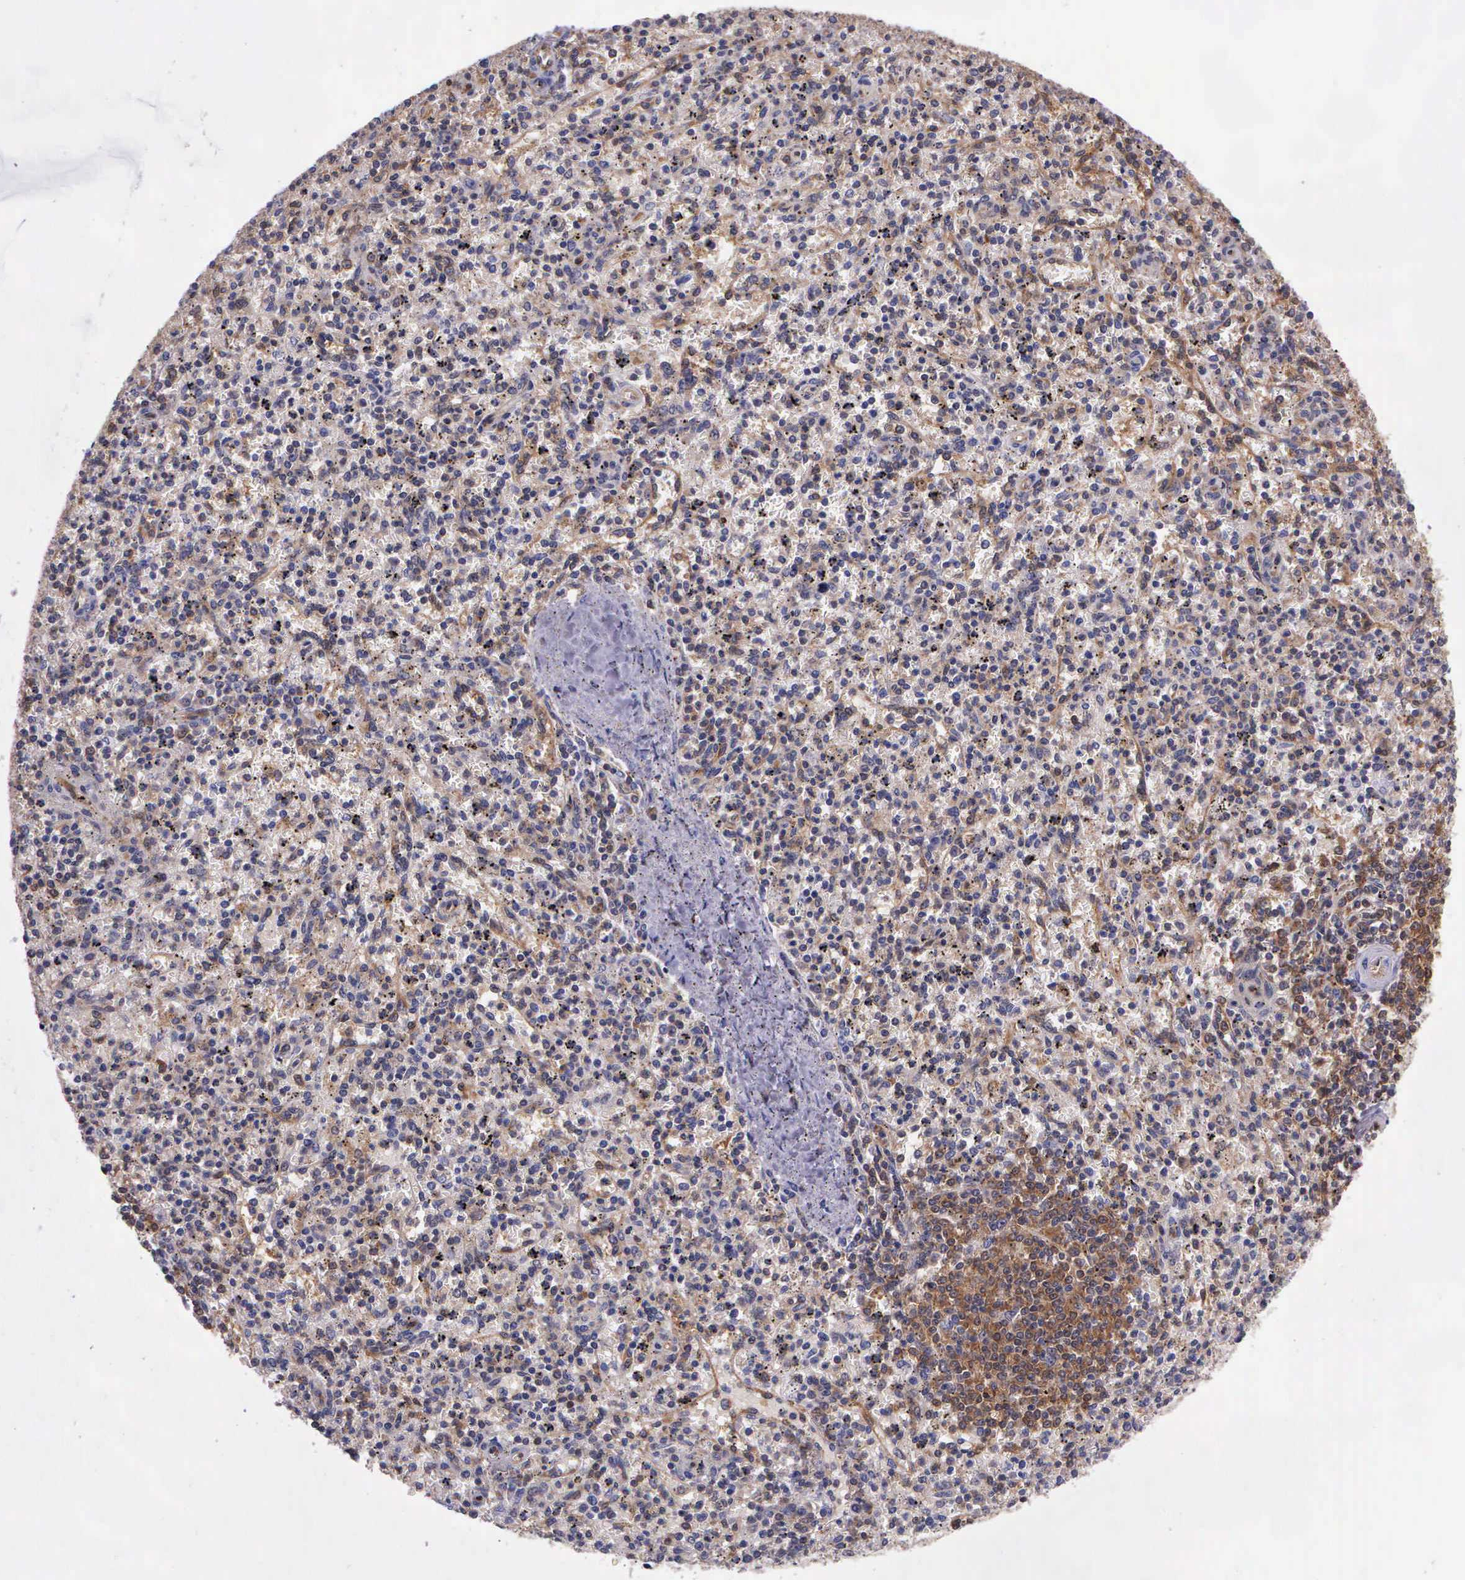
{"staining": {"intensity": "negative", "quantity": "none", "location": "none"}, "tissue": "spleen", "cell_type": "Cells in red pulp", "image_type": "normal", "snomed": [{"axis": "morphology", "description": "Normal tissue, NOS"}, {"axis": "topography", "description": "Spleen"}], "caption": "This is an immunohistochemistry image of benign spleen. There is no positivity in cells in red pulp.", "gene": "GMPR2", "patient": {"sex": "male", "age": 72}}